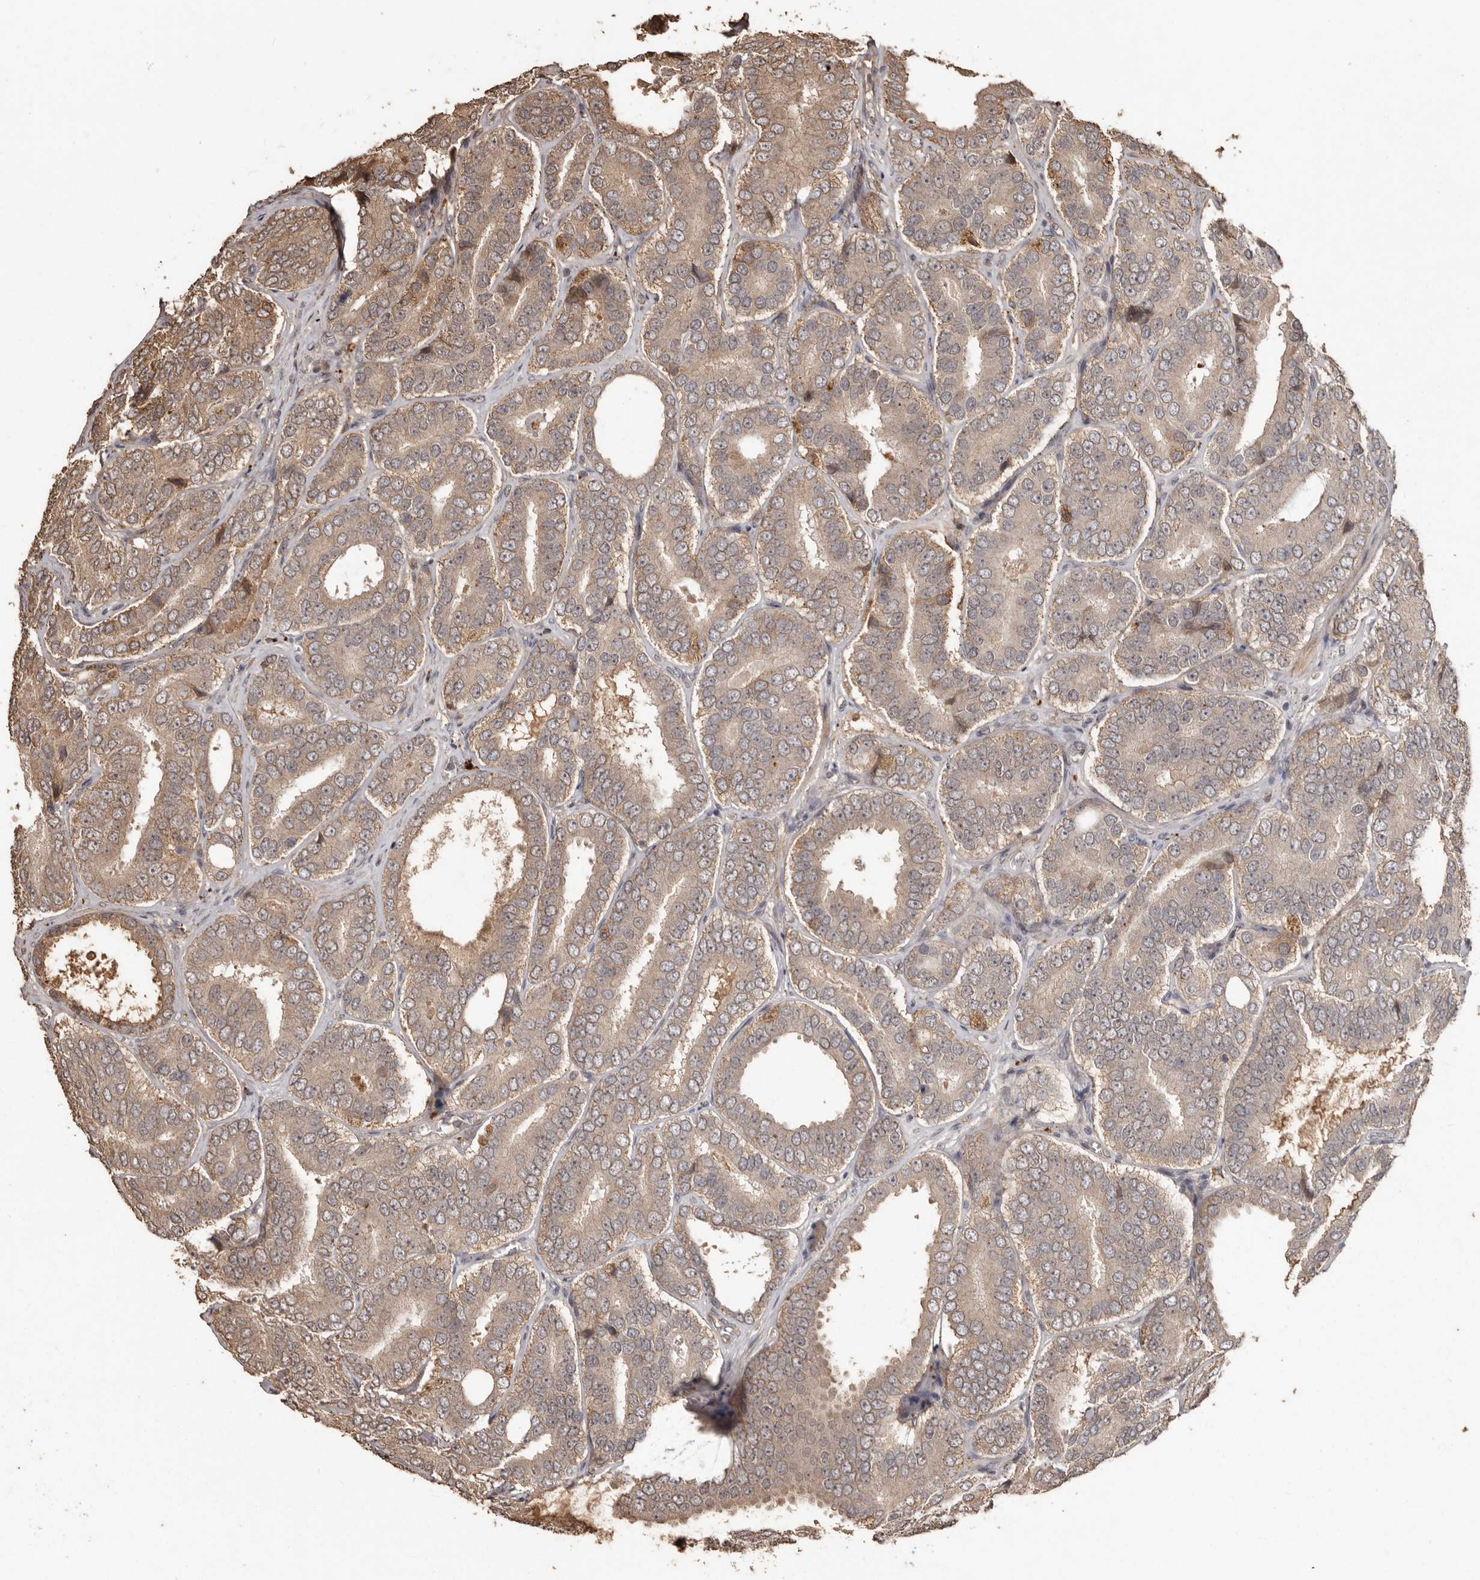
{"staining": {"intensity": "weak", "quantity": ">75%", "location": "cytoplasmic/membranous"}, "tissue": "prostate cancer", "cell_type": "Tumor cells", "image_type": "cancer", "snomed": [{"axis": "morphology", "description": "Adenocarcinoma, High grade"}, {"axis": "topography", "description": "Prostate"}], "caption": "An image of human prostate cancer (adenocarcinoma (high-grade)) stained for a protein demonstrates weak cytoplasmic/membranous brown staining in tumor cells. Nuclei are stained in blue.", "gene": "NUP43", "patient": {"sex": "male", "age": 56}}